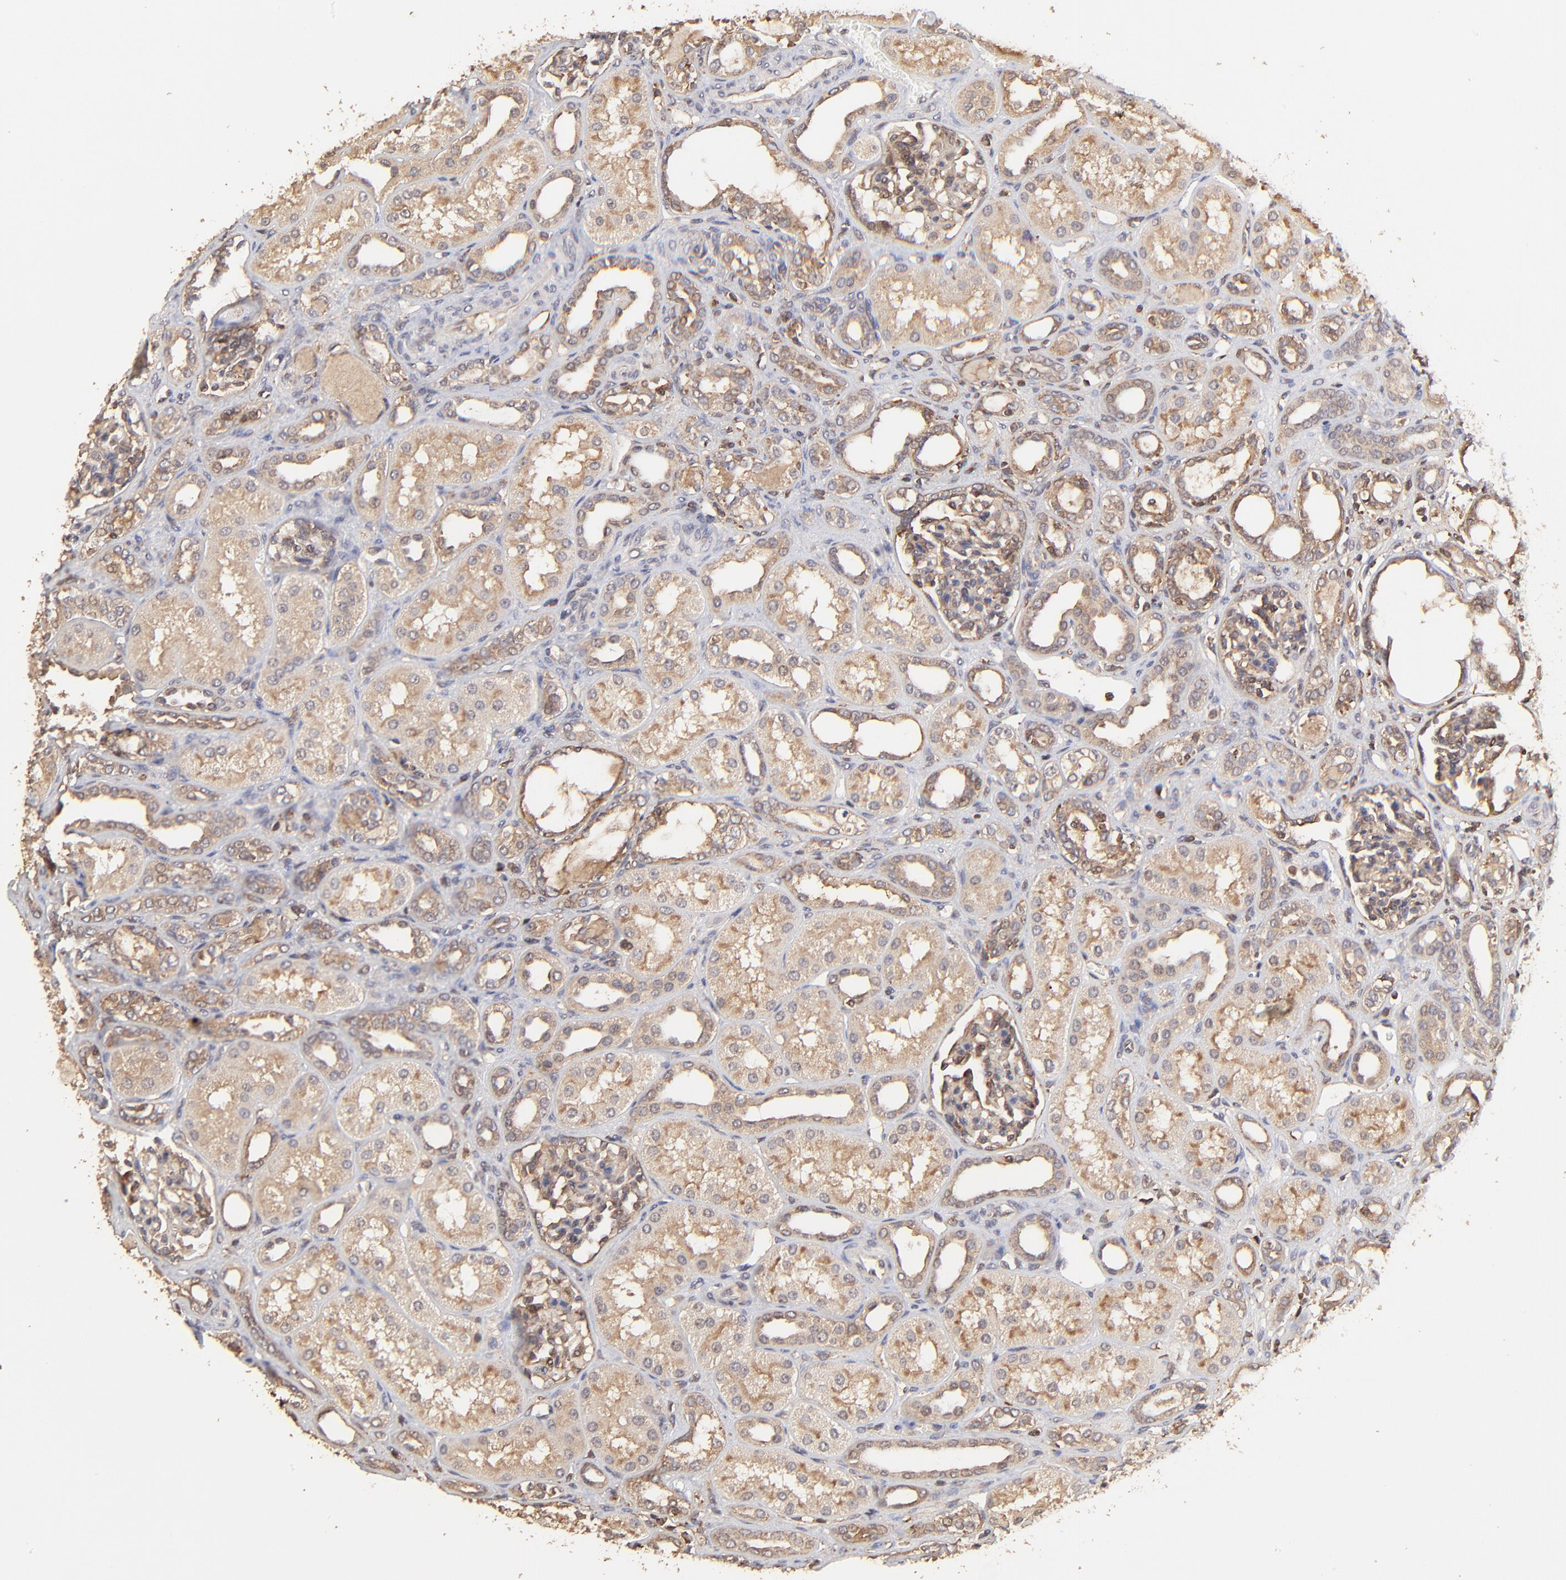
{"staining": {"intensity": "moderate", "quantity": ">75%", "location": "cytoplasmic/membranous"}, "tissue": "kidney", "cell_type": "Cells in glomeruli", "image_type": "normal", "snomed": [{"axis": "morphology", "description": "Normal tissue, NOS"}, {"axis": "topography", "description": "Kidney"}], "caption": "IHC photomicrograph of normal kidney: human kidney stained using IHC displays medium levels of moderate protein expression localized specifically in the cytoplasmic/membranous of cells in glomeruli, appearing as a cytoplasmic/membranous brown color.", "gene": "STON2", "patient": {"sex": "male", "age": 7}}